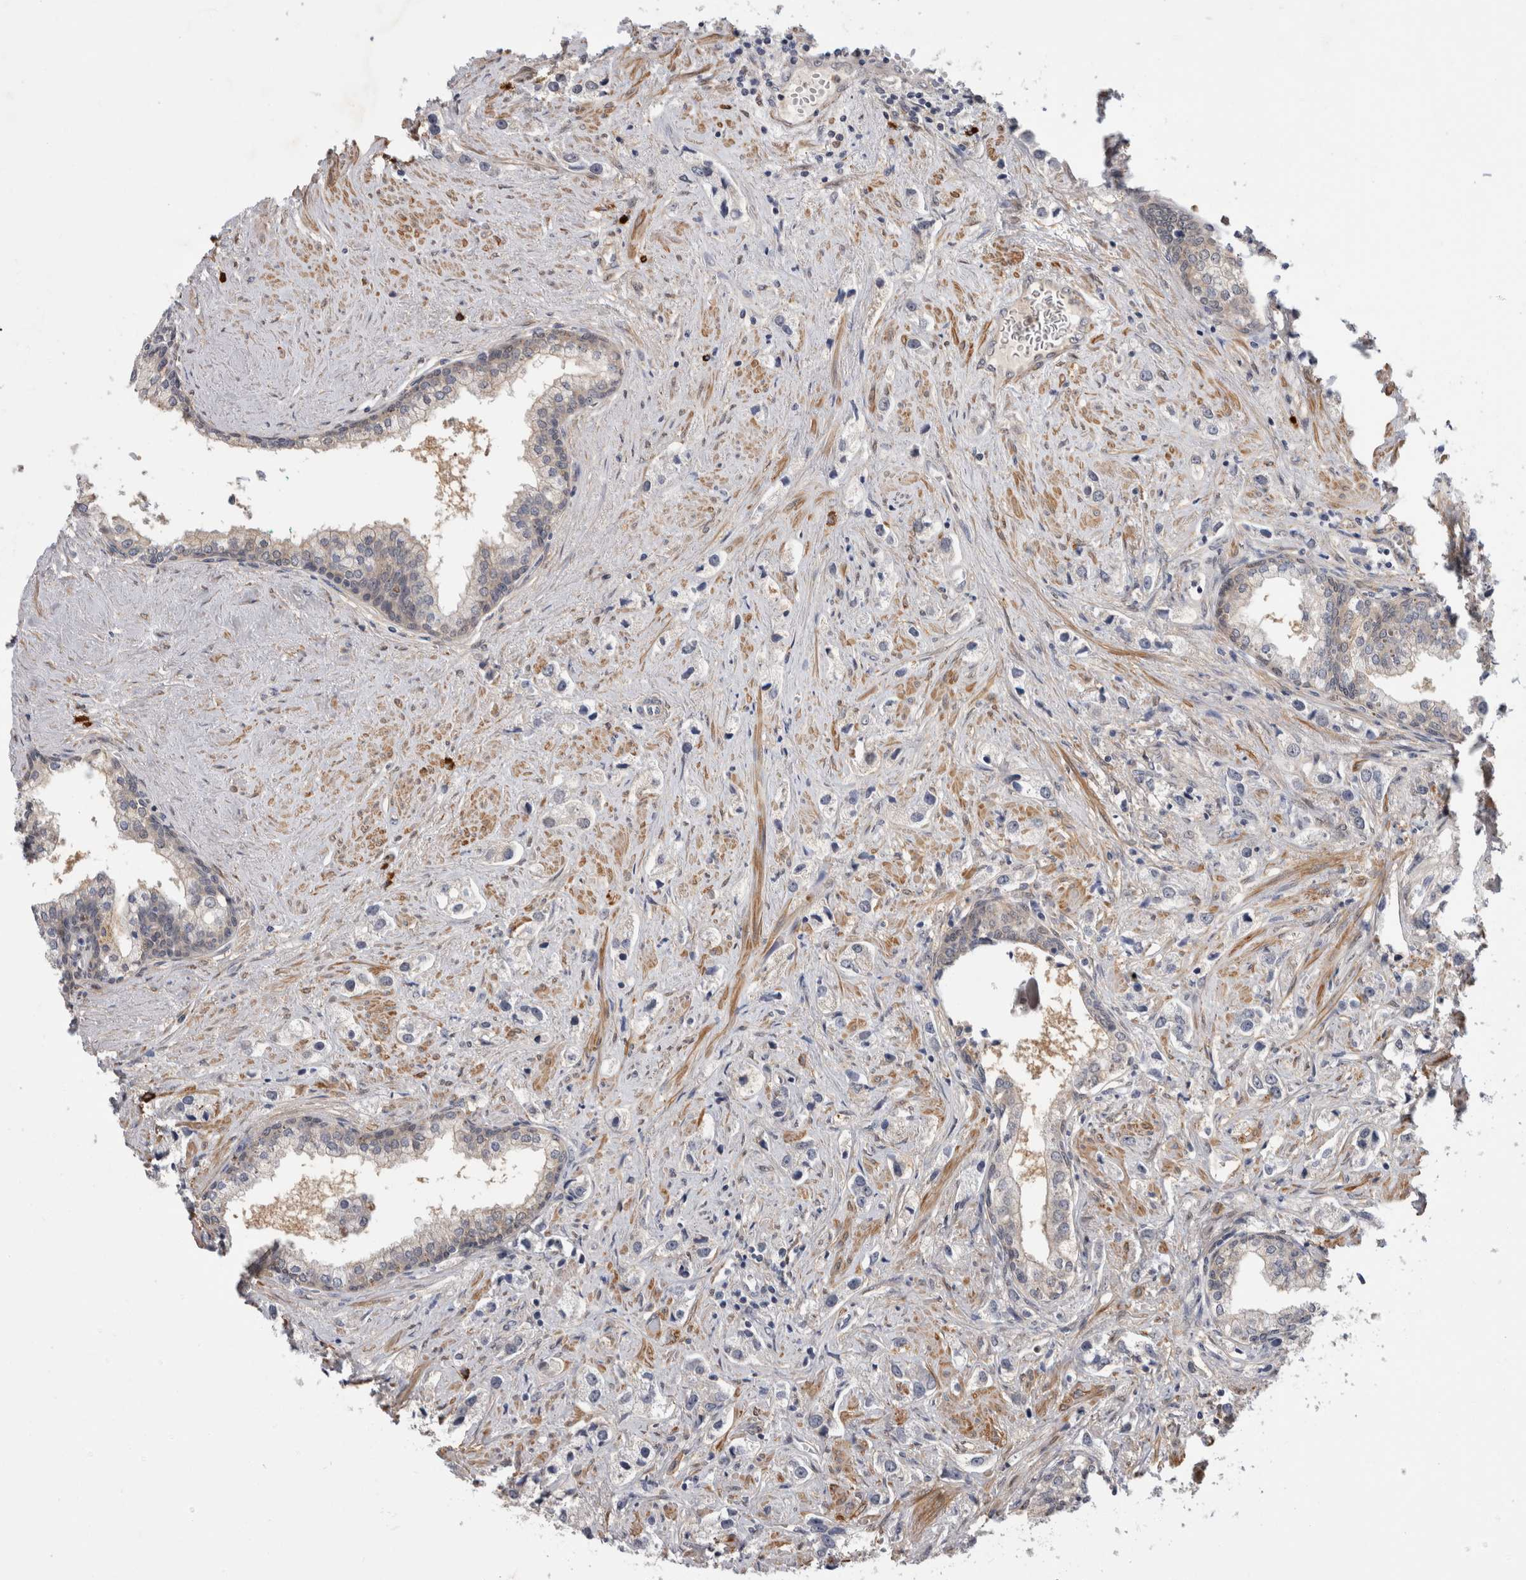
{"staining": {"intensity": "negative", "quantity": "none", "location": "none"}, "tissue": "prostate cancer", "cell_type": "Tumor cells", "image_type": "cancer", "snomed": [{"axis": "morphology", "description": "Adenocarcinoma, High grade"}, {"axis": "topography", "description": "Prostate"}], "caption": "An immunohistochemistry (IHC) micrograph of prostate cancer (high-grade adenocarcinoma) is shown. There is no staining in tumor cells of prostate cancer (high-grade adenocarcinoma). (DAB IHC with hematoxylin counter stain).", "gene": "PGM1", "patient": {"sex": "male", "age": 66}}